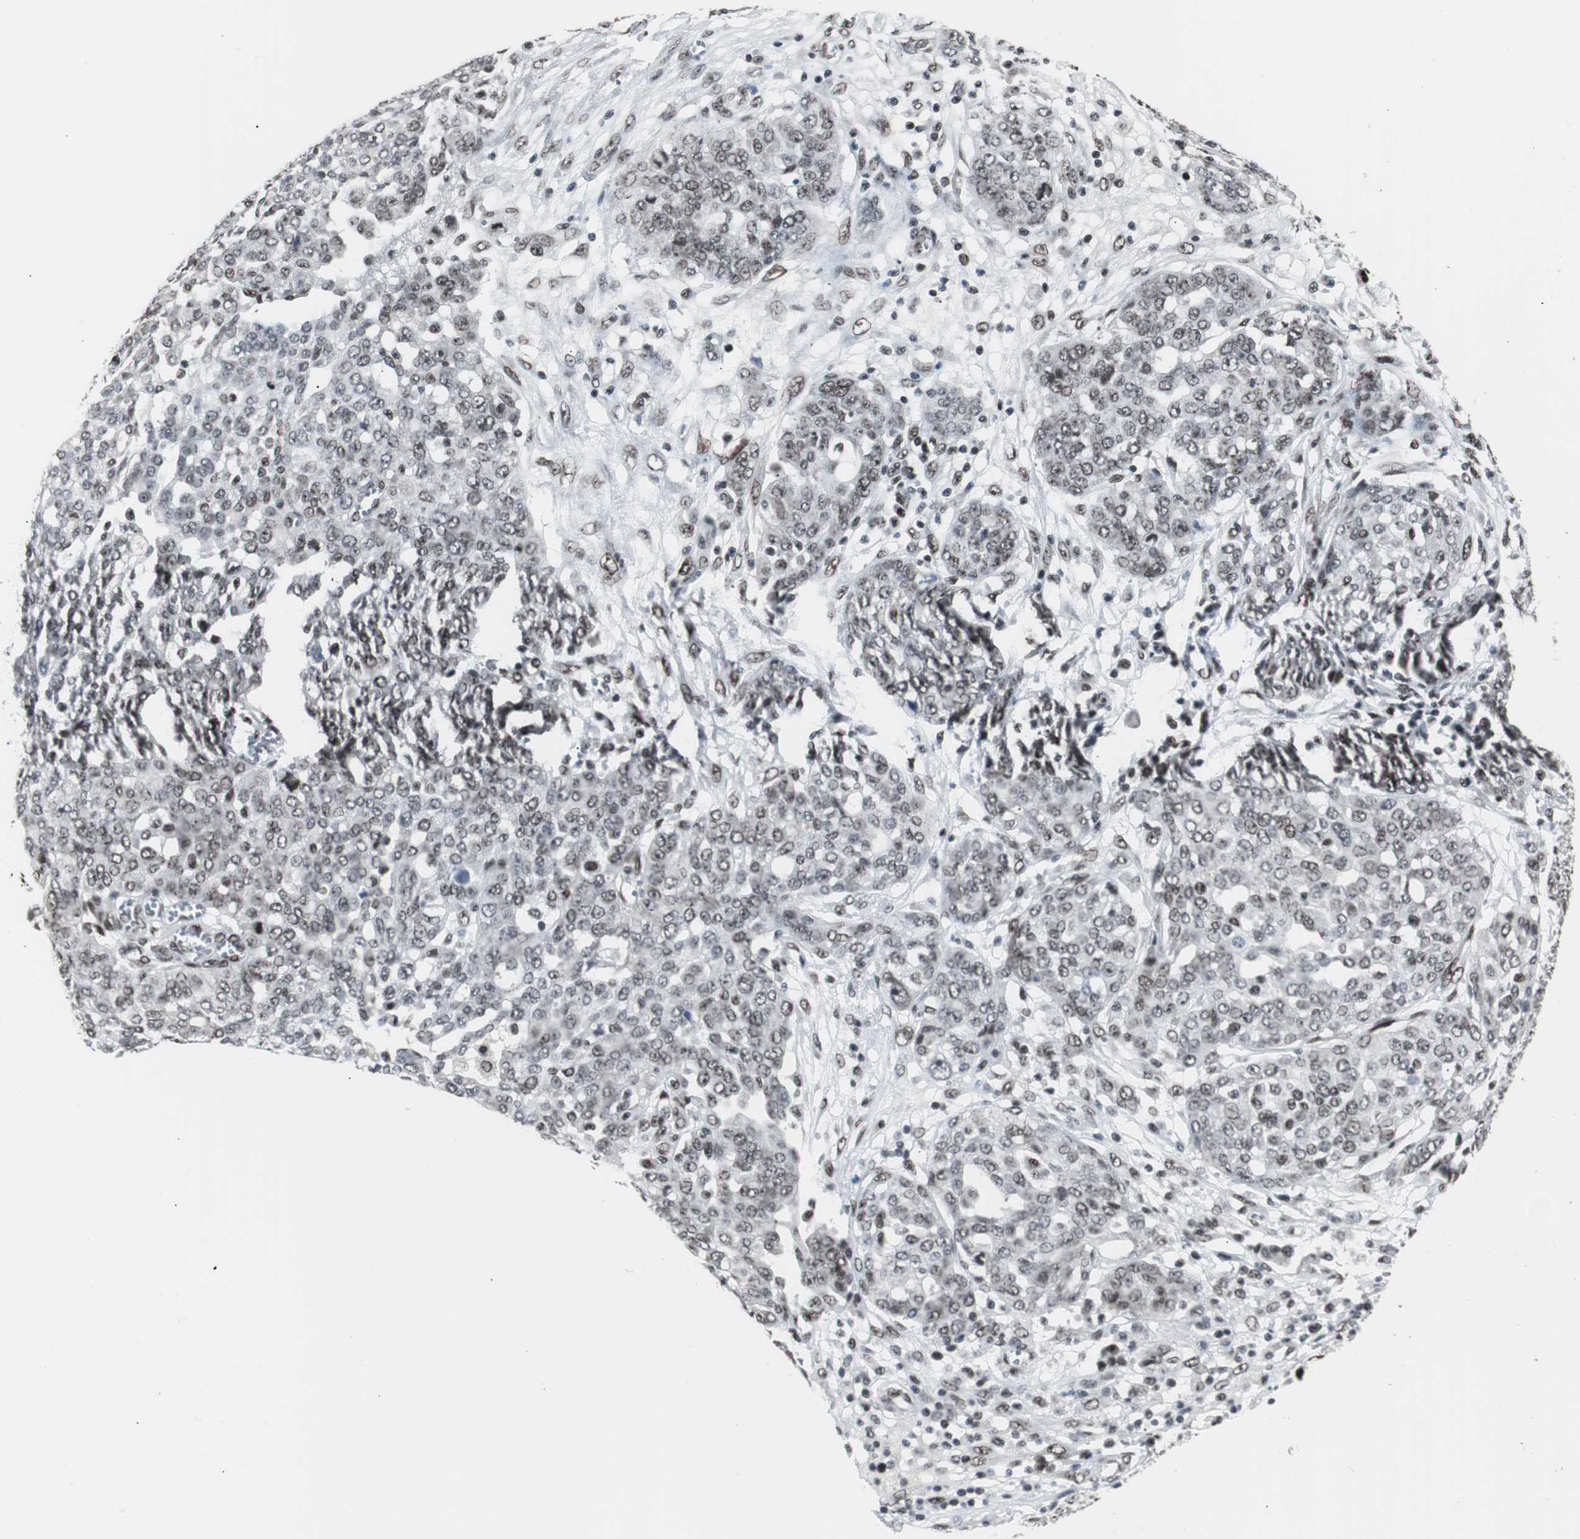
{"staining": {"intensity": "moderate", "quantity": ">75%", "location": "nuclear"}, "tissue": "ovarian cancer", "cell_type": "Tumor cells", "image_type": "cancer", "snomed": [{"axis": "morphology", "description": "Cystadenocarcinoma, serous, NOS"}, {"axis": "topography", "description": "Soft tissue"}, {"axis": "topography", "description": "Ovary"}], "caption": "Ovarian cancer (serous cystadenocarcinoma) stained for a protein (brown) reveals moderate nuclear positive expression in about >75% of tumor cells.", "gene": "XRCC1", "patient": {"sex": "female", "age": 57}}